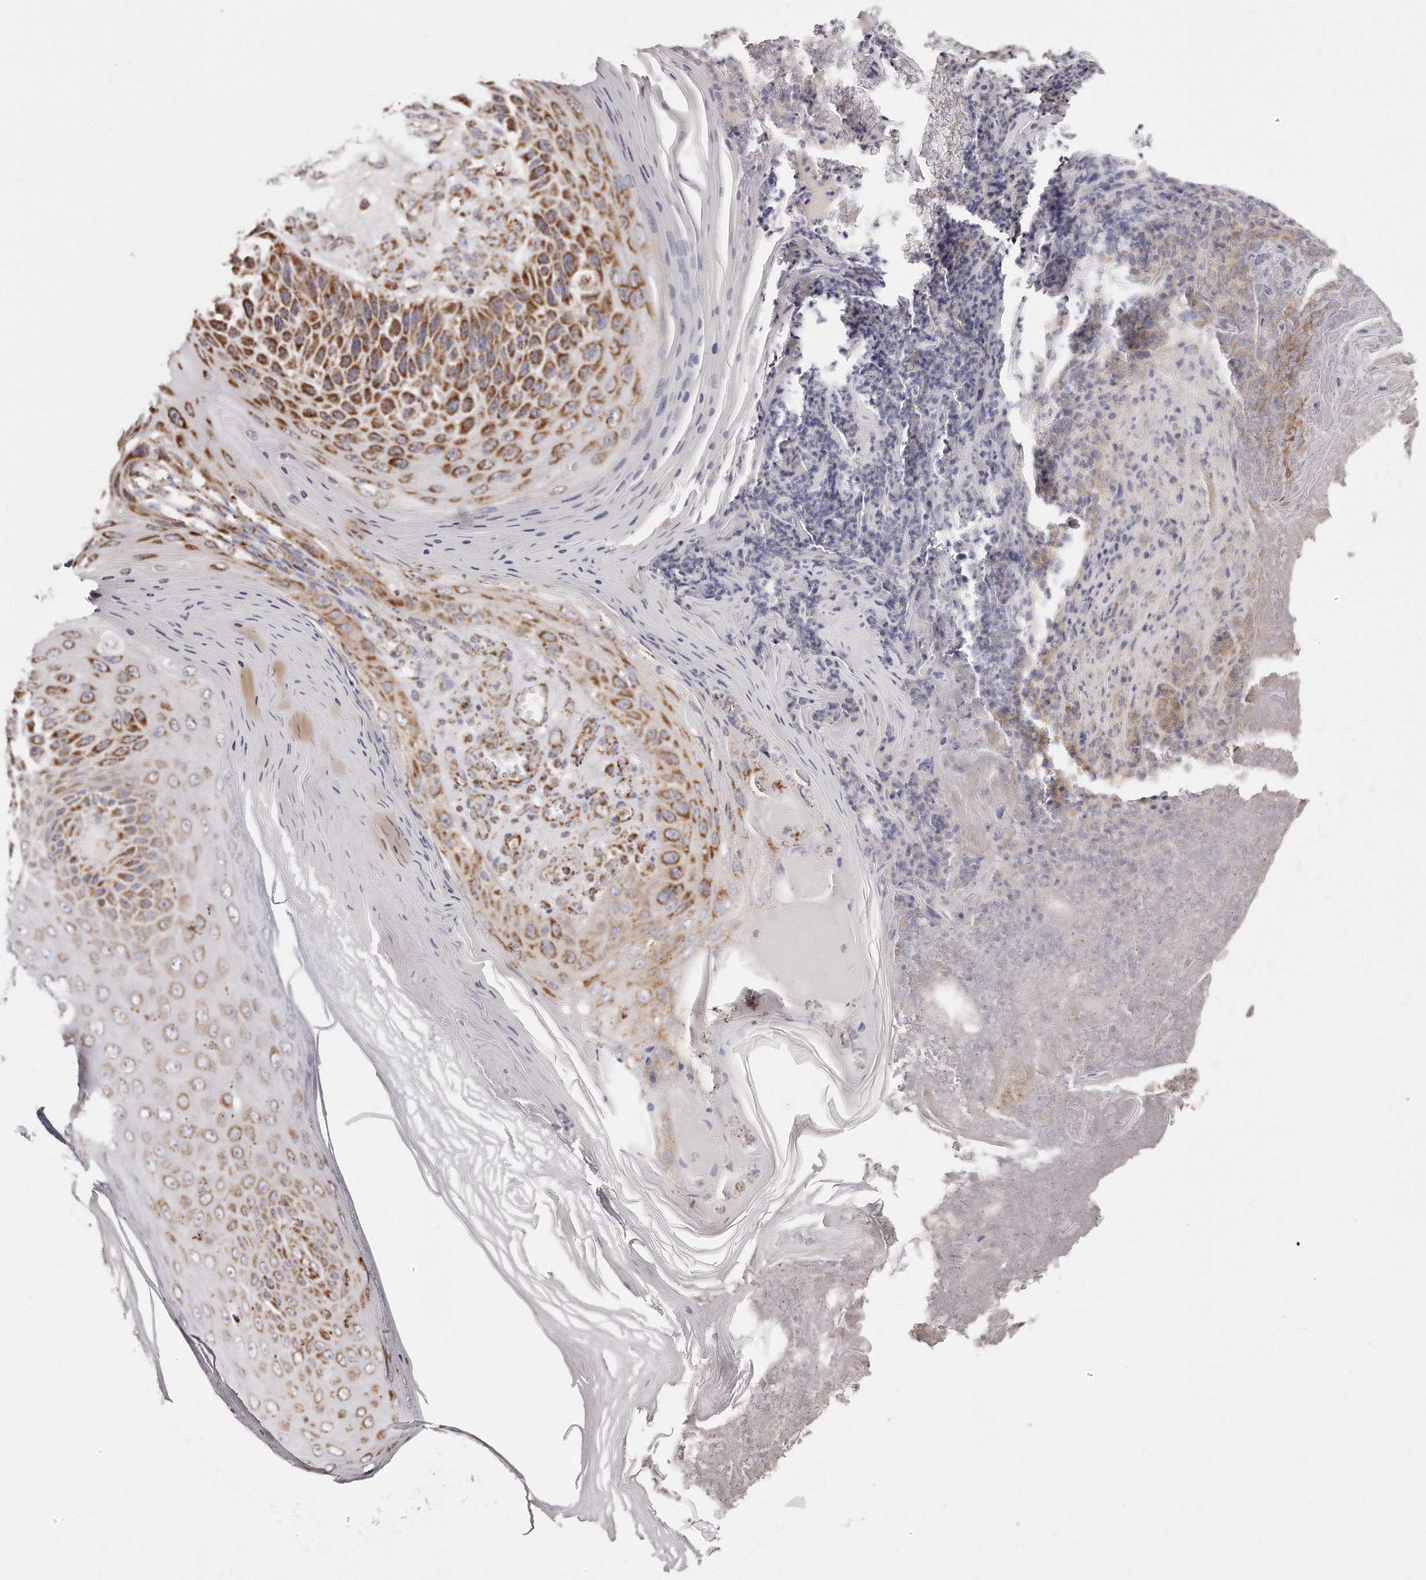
{"staining": {"intensity": "strong", "quantity": ">75%", "location": "cytoplasmic/membranous"}, "tissue": "skin cancer", "cell_type": "Tumor cells", "image_type": "cancer", "snomed": [{"axis": "morphology", "description": "Squamous cell carcinoma, NOS"}, {"axis": "topography", "description": "Skin"}], "caption": "IHC staining of skin squamous cell carcinoma, which demonstrates high levels of strong cytoplasmic/membranous positivity in approximately >75% of tumor cells indicating strong cytoplasmic/membranous protein staining. The staining was performed using DAB (brown) for protein detection and nuclei were counterstained in hematoxylin (blue).", "gene": "RTKN", "patient": {"sex": "female", "age": 88}}